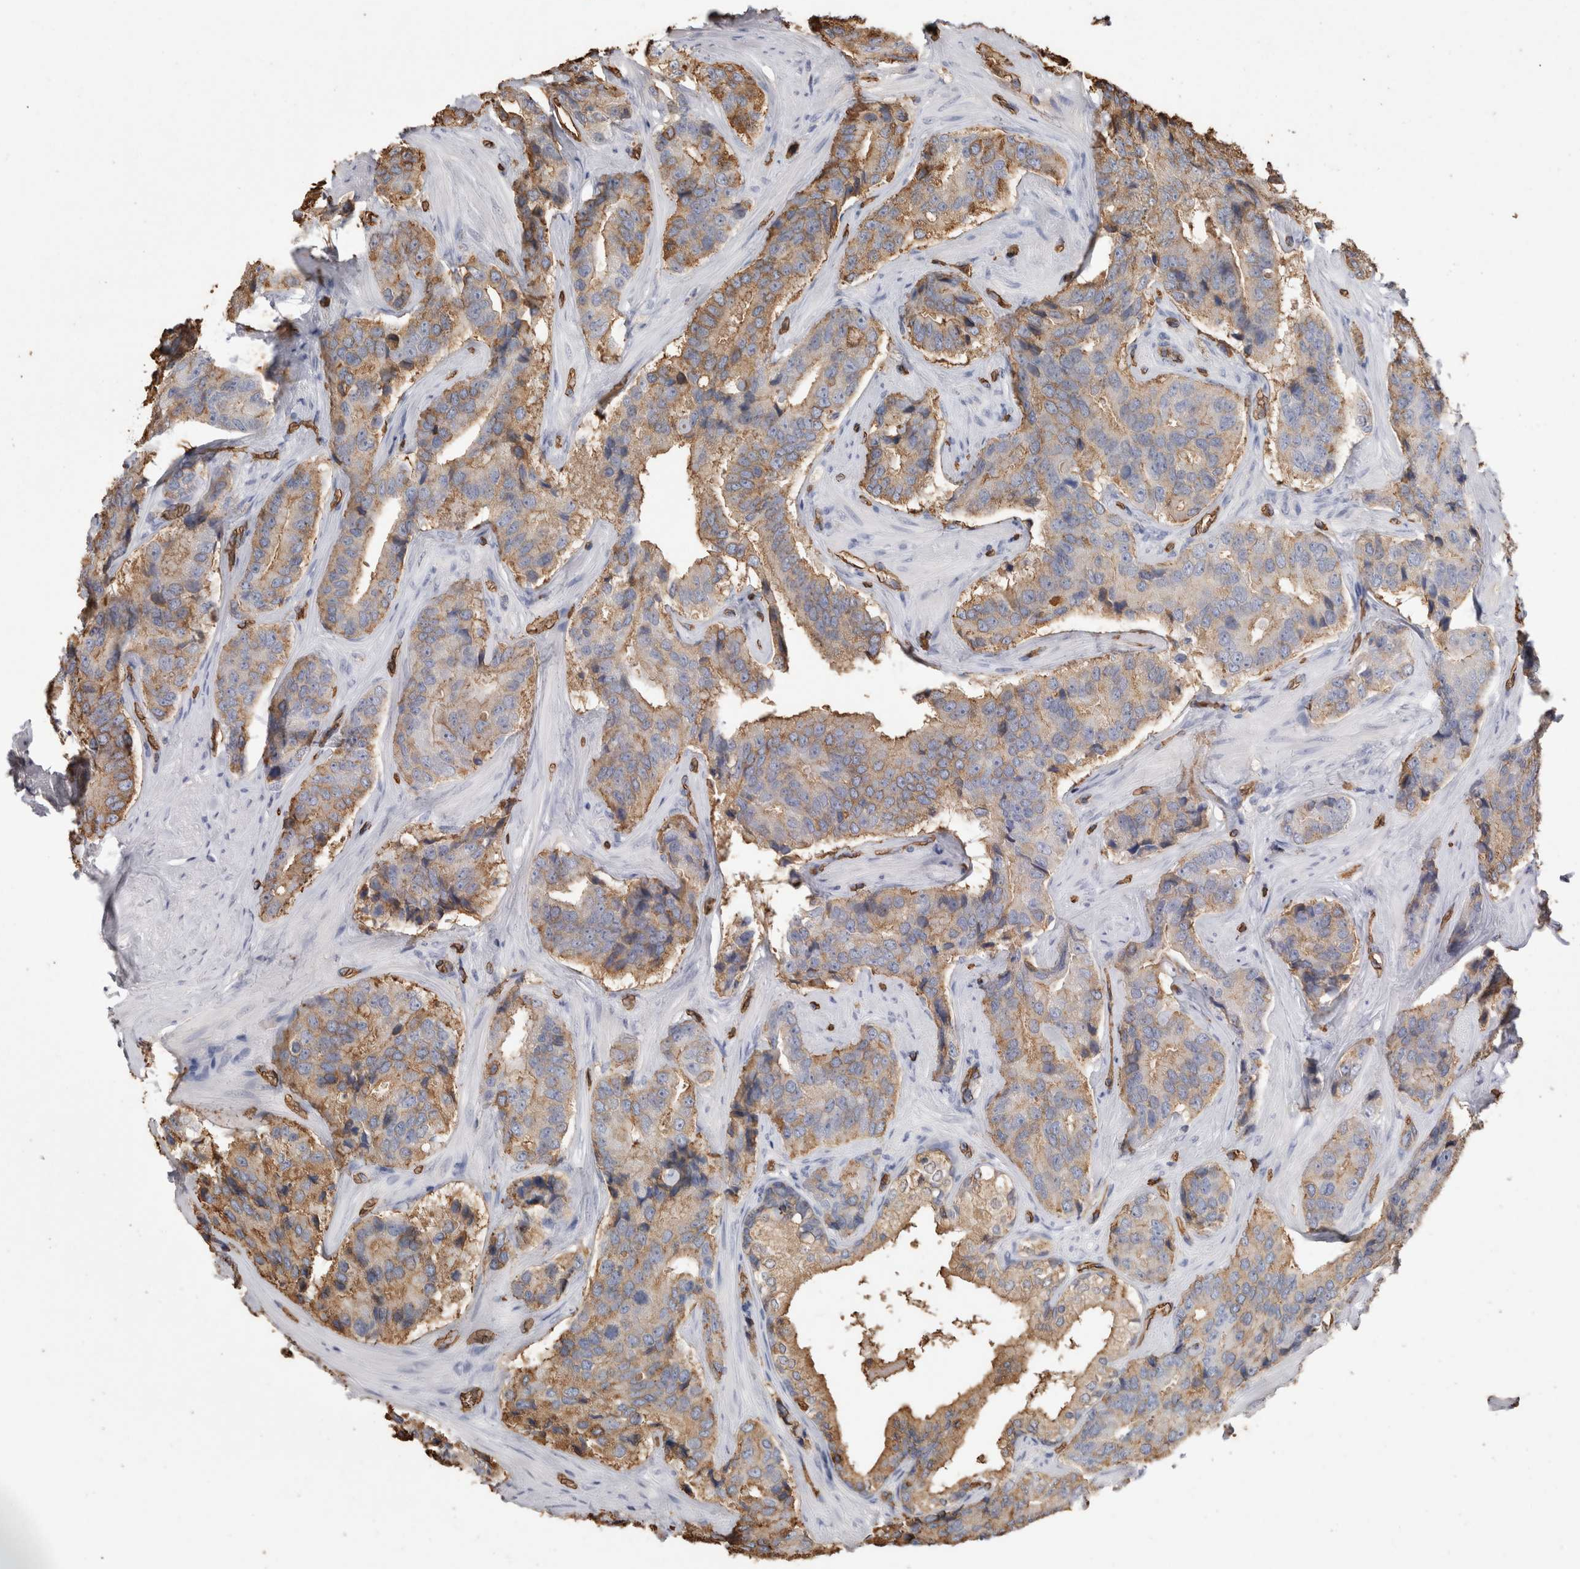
{"staining": {"intensity": "moderate", "quantity": ">75%", "location": "cytoplasmic/membranous"}, "tissue": "prostate cancer", "cell_type": "Tumor cells", "image_type": "cancer", "snomed": [{"axis": "morphology", "description": "Adenocarcinoma, High grade"}, {"axis": "topography", "description": "Prostate"}], "caption": "An image of human high-grade adenocarcinoma (prostate) stained for a protein demonstrates moderate cytoplasmic/membranous brown staining in tumor cells. (DAB IHC, brown staining for protein, blue staining for nuclei).", "gene": "IL17RC", "patient": {"sex": "male", "age": 60}}